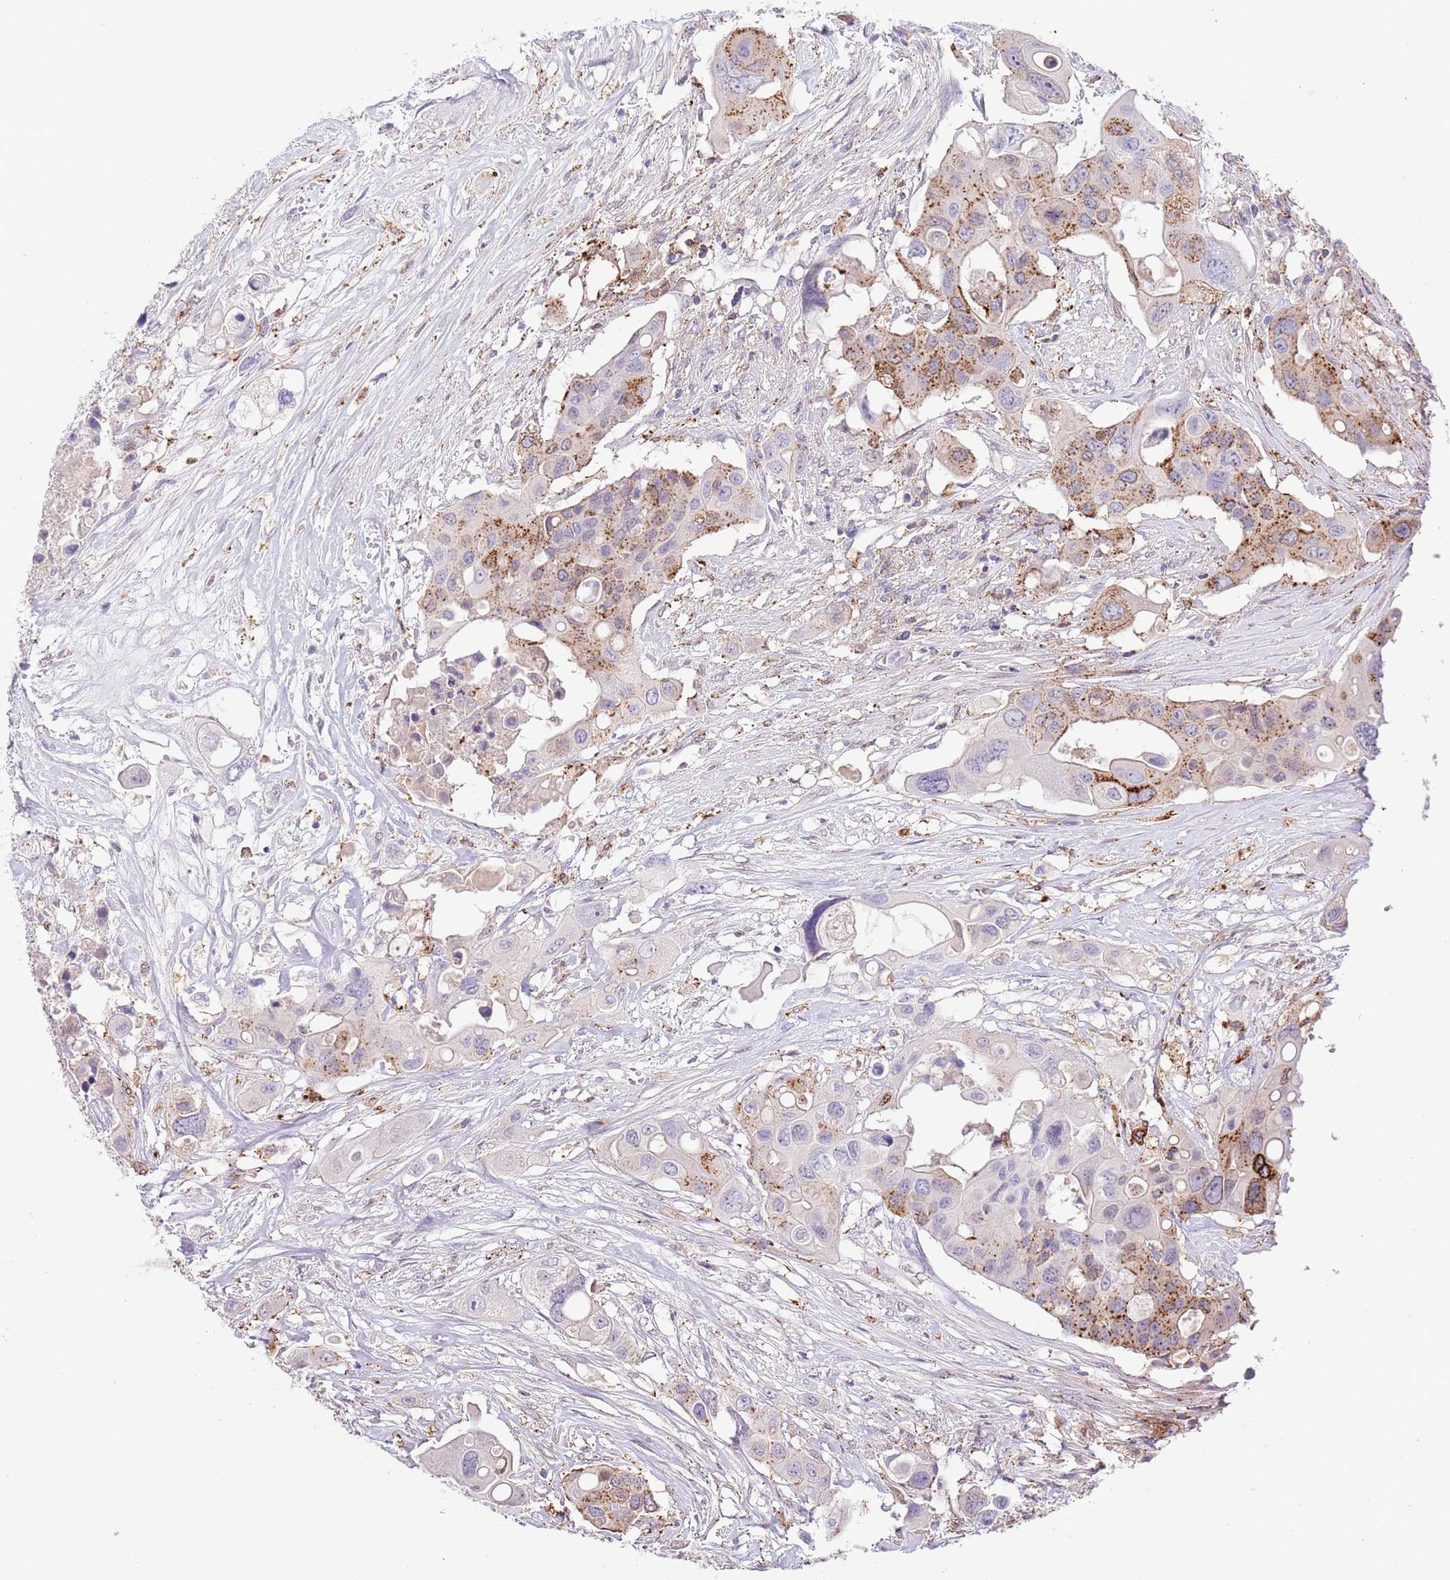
{"staining": {"intensity": "moderate", "quantity": "25%-75%", "location": "cytoplasmic/membranous"}, "tissue": "colorectal cancer", "cell_type": "Tumor cells", "image_type": "cancer", "snomed": [{"axis": "morphology", "description": "Adenocarcinoma, NOS"}, {"axis": "topography", "description": "Colon"}], "caption": "DAB immunohistochemical staining of human adenocarcinoma (colorectal) exhibits moderate cytoplasmic/membranous protein expression in approximately 25%-75% of tumor cells.", "gene": "ABHD17A", "patient": {"sex": "male", "age": 77}}